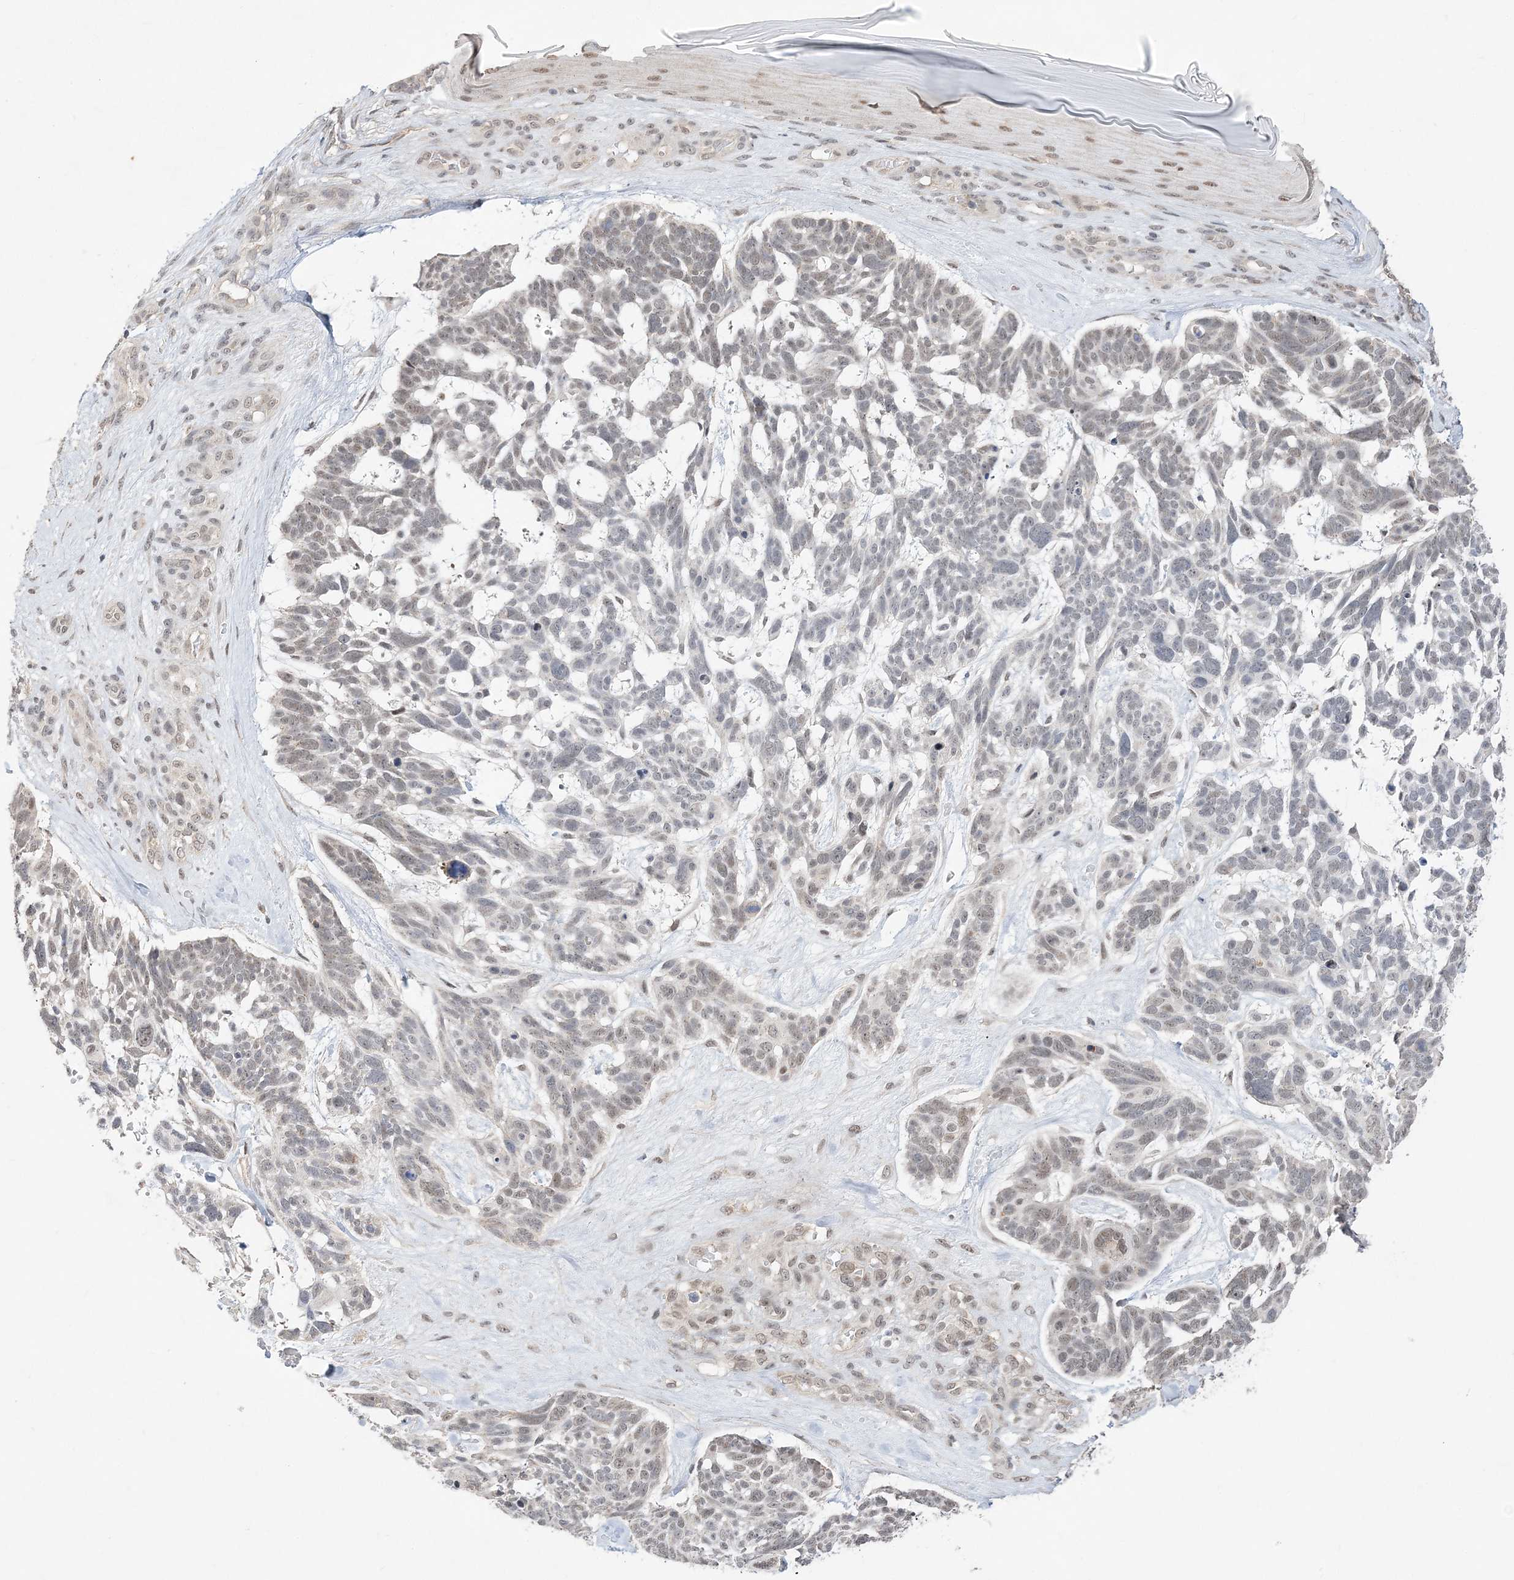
{"staining": {"intensity": "negative", "quantity": "none", "location": "none"}, "tissue": "skin cancer", "cell_type": "Tumor cells", "image_type": "cancer", "snomed": [{"axis": "morphology", "description": "Basal cell carcinoma"}, {"axis": "topography", "description": "Skin"}], "caption": "The photomicrograph shows no significant staining in tumor cells of skin cancer (basal cell carcinoma).", "gene": "WAC", "patient": {"sex": "male", "age": 88}}